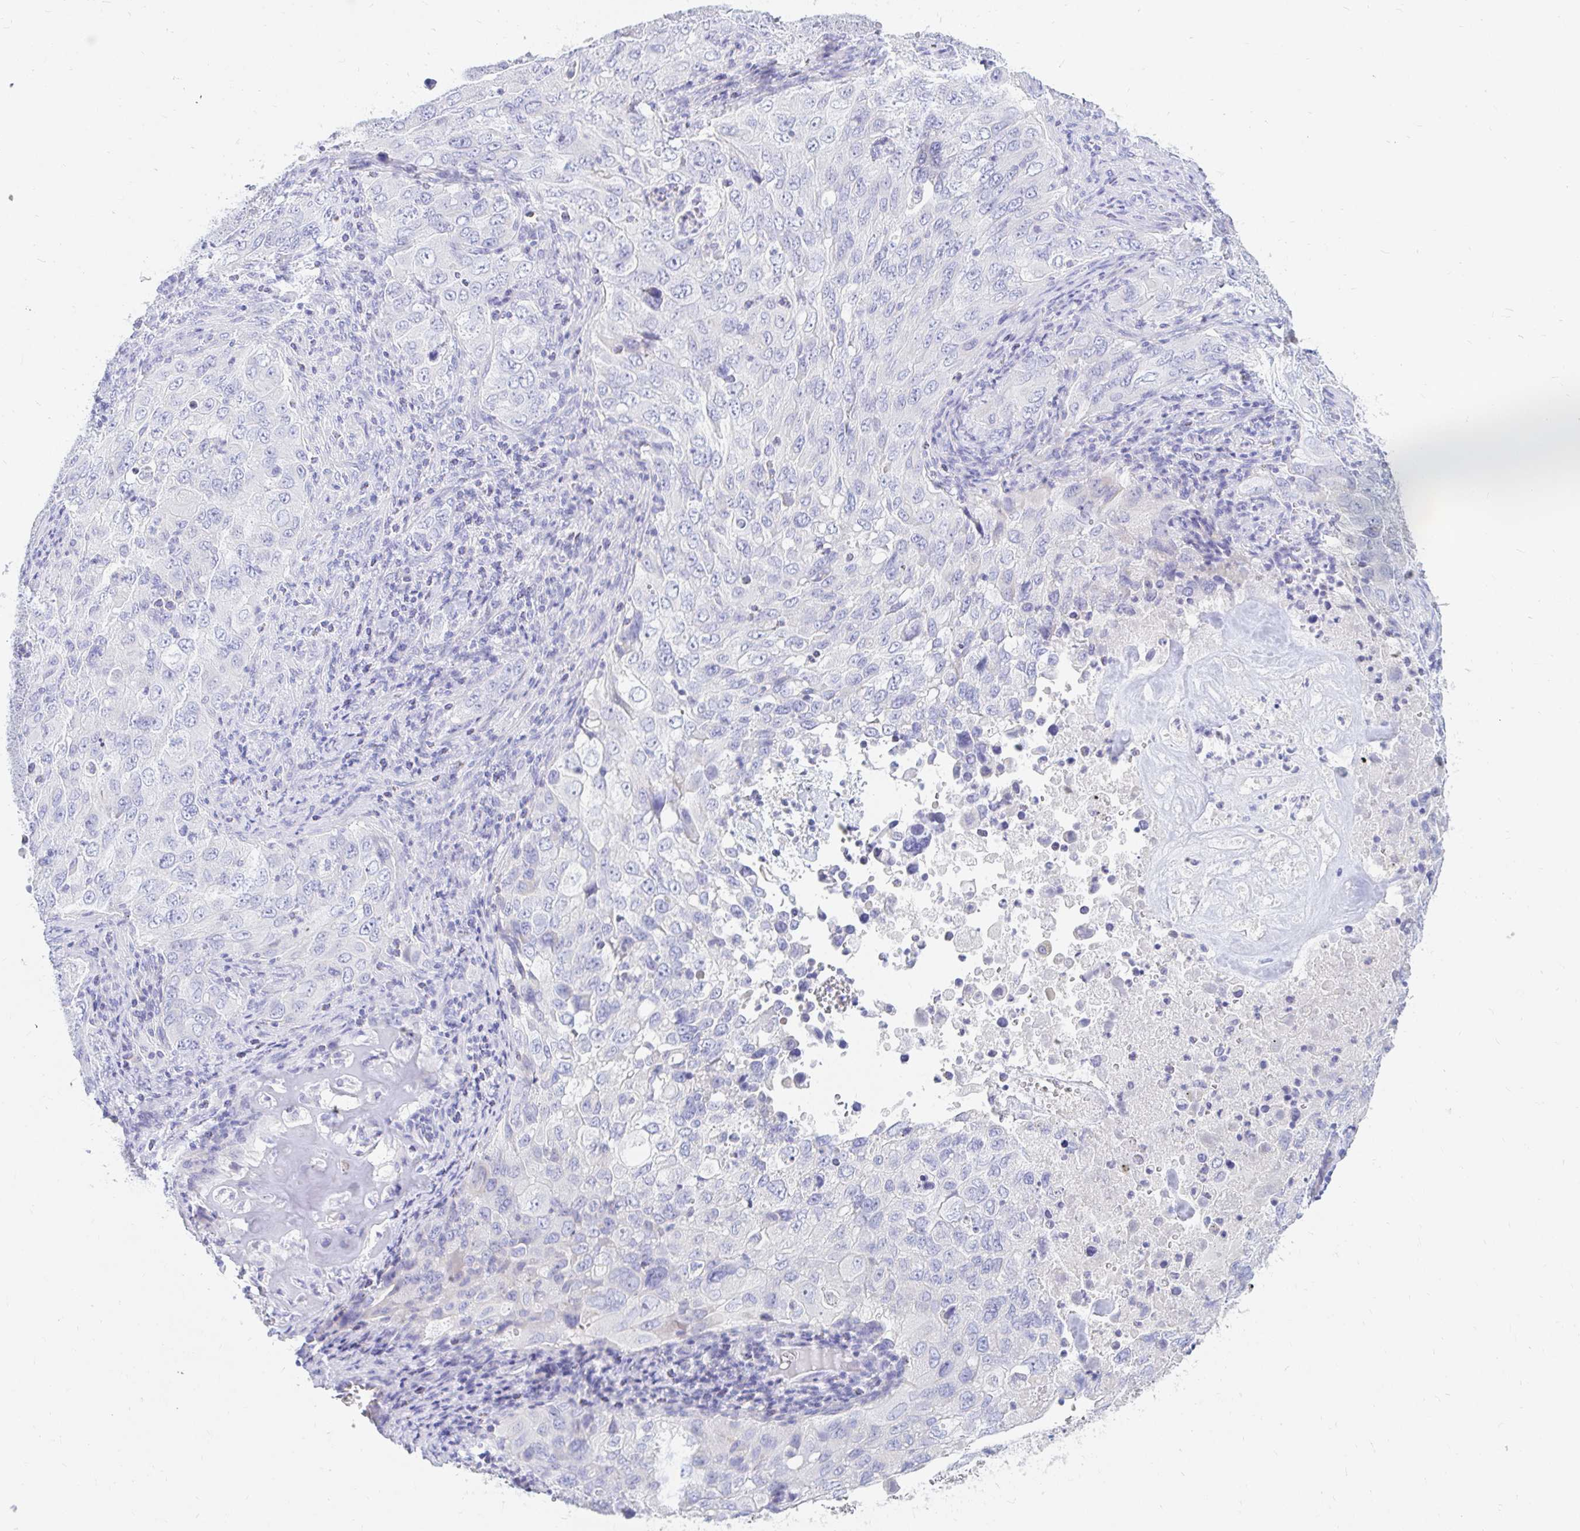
{"staining": {"intensity": "negative", "quantity": "none", "location": "none"}, "tissue": "lung cancer", "cell_type": "Tumor cells", "image_type": "cancer", "snomed": [{"axis": "morphology", "description": "Adenocarcinoma, NOS"}, {"axis": "morphology", "description": "Adenocarcinoma, metastatic, NOS"}, {"axis": "topography", "description": "Lymph node"}, {"axis": "topography", "description": "Lung"}], "caption": "Human lung cancer stained for a protein using immunohistochemistry exhibits no expression in tumor cells.", "gene": "NR2E1", "patient": {"sex": "female", "age": 42}}